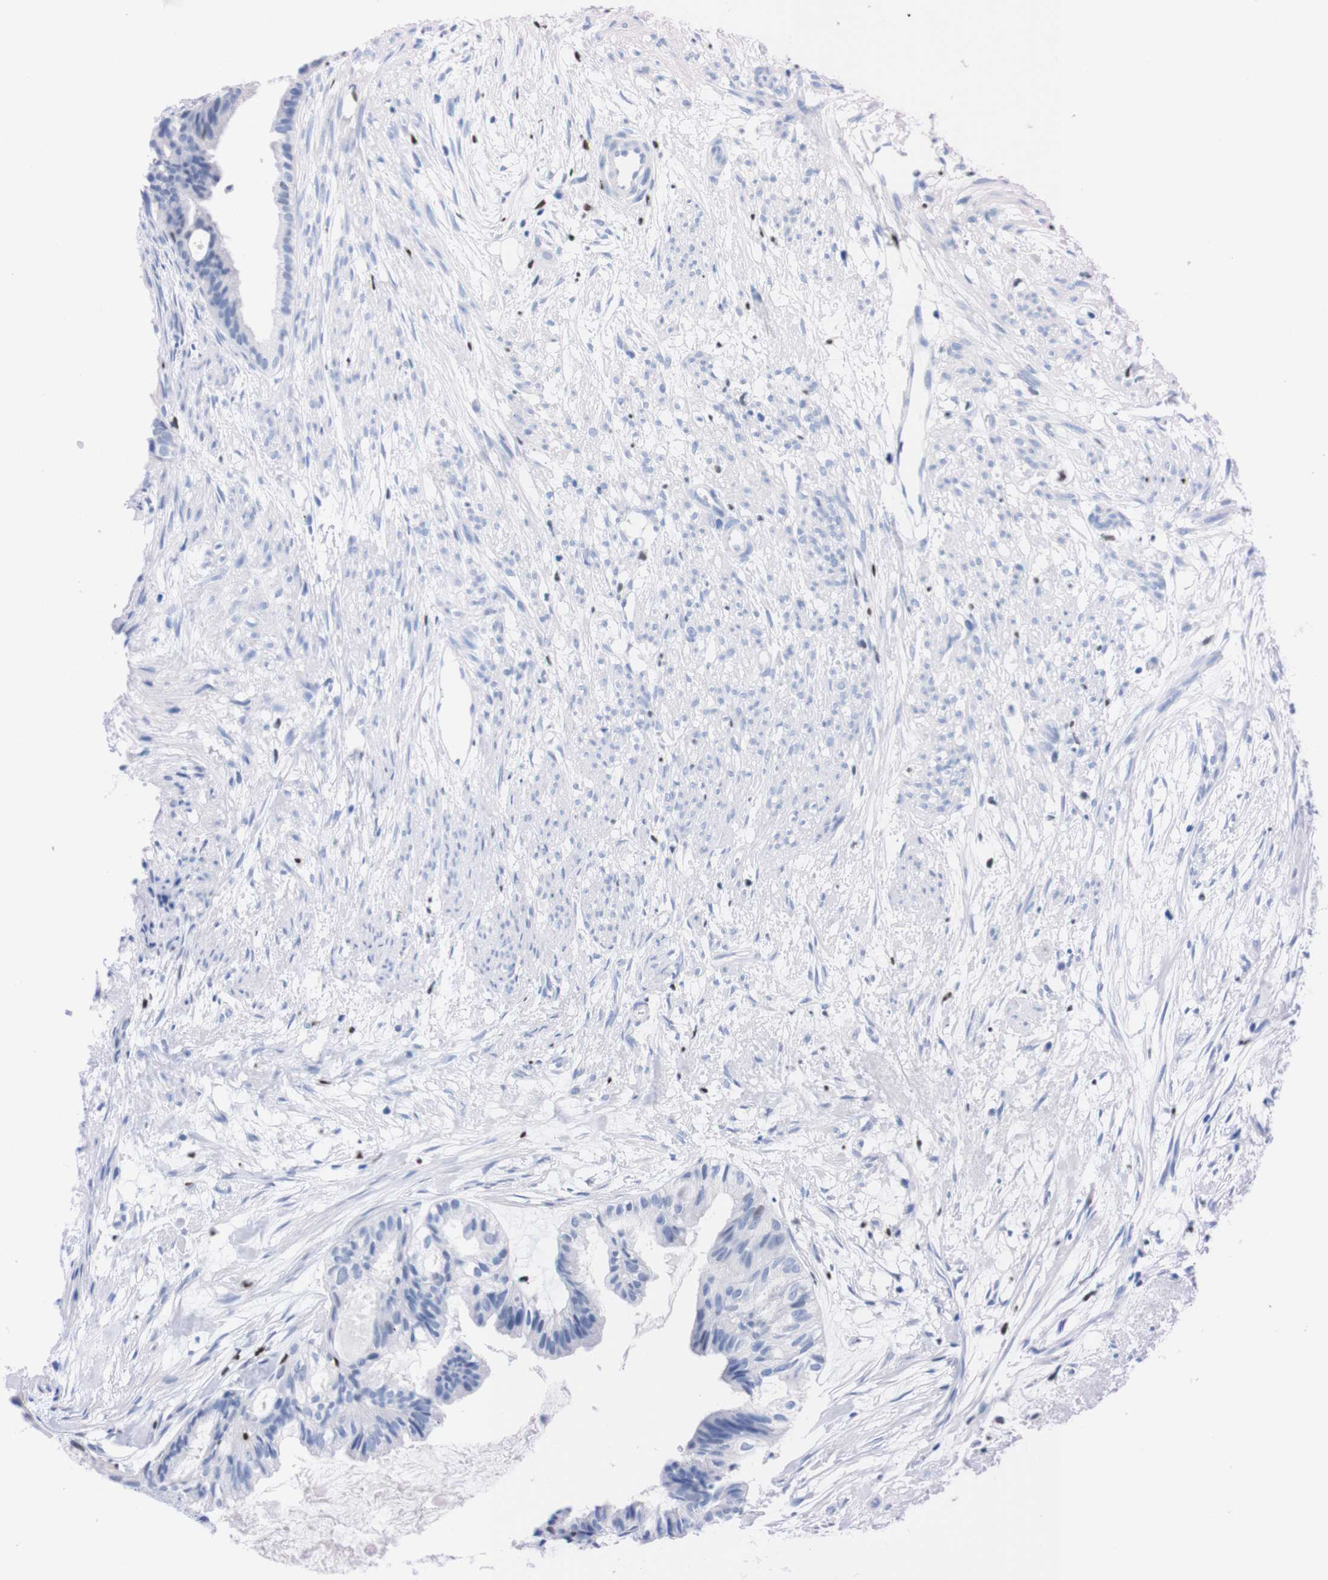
{"staining": {"intensity": "negative", "quantity": "none", "location": "none"}, "tissue": "cervical cancer", "cell_type": "Tumor cells", "image_type": "cancer", "snomed": [{"axis": "morphology", "description": "Normal tissue, NOS"}, {"axis": "morphology", "description": "Adenocarcinoma, NOS"}, {"axis": "topography", "description": "Cervix"}, {"axis": "topography", "description": "Endometrium"}], "caption": "Human cervical adenocarcinoma stained for a protein using immunohistochemistry displays no staining in tumor cells.", "gene": "P2RY12", "patient": {"sex": "female", "age": 86}}